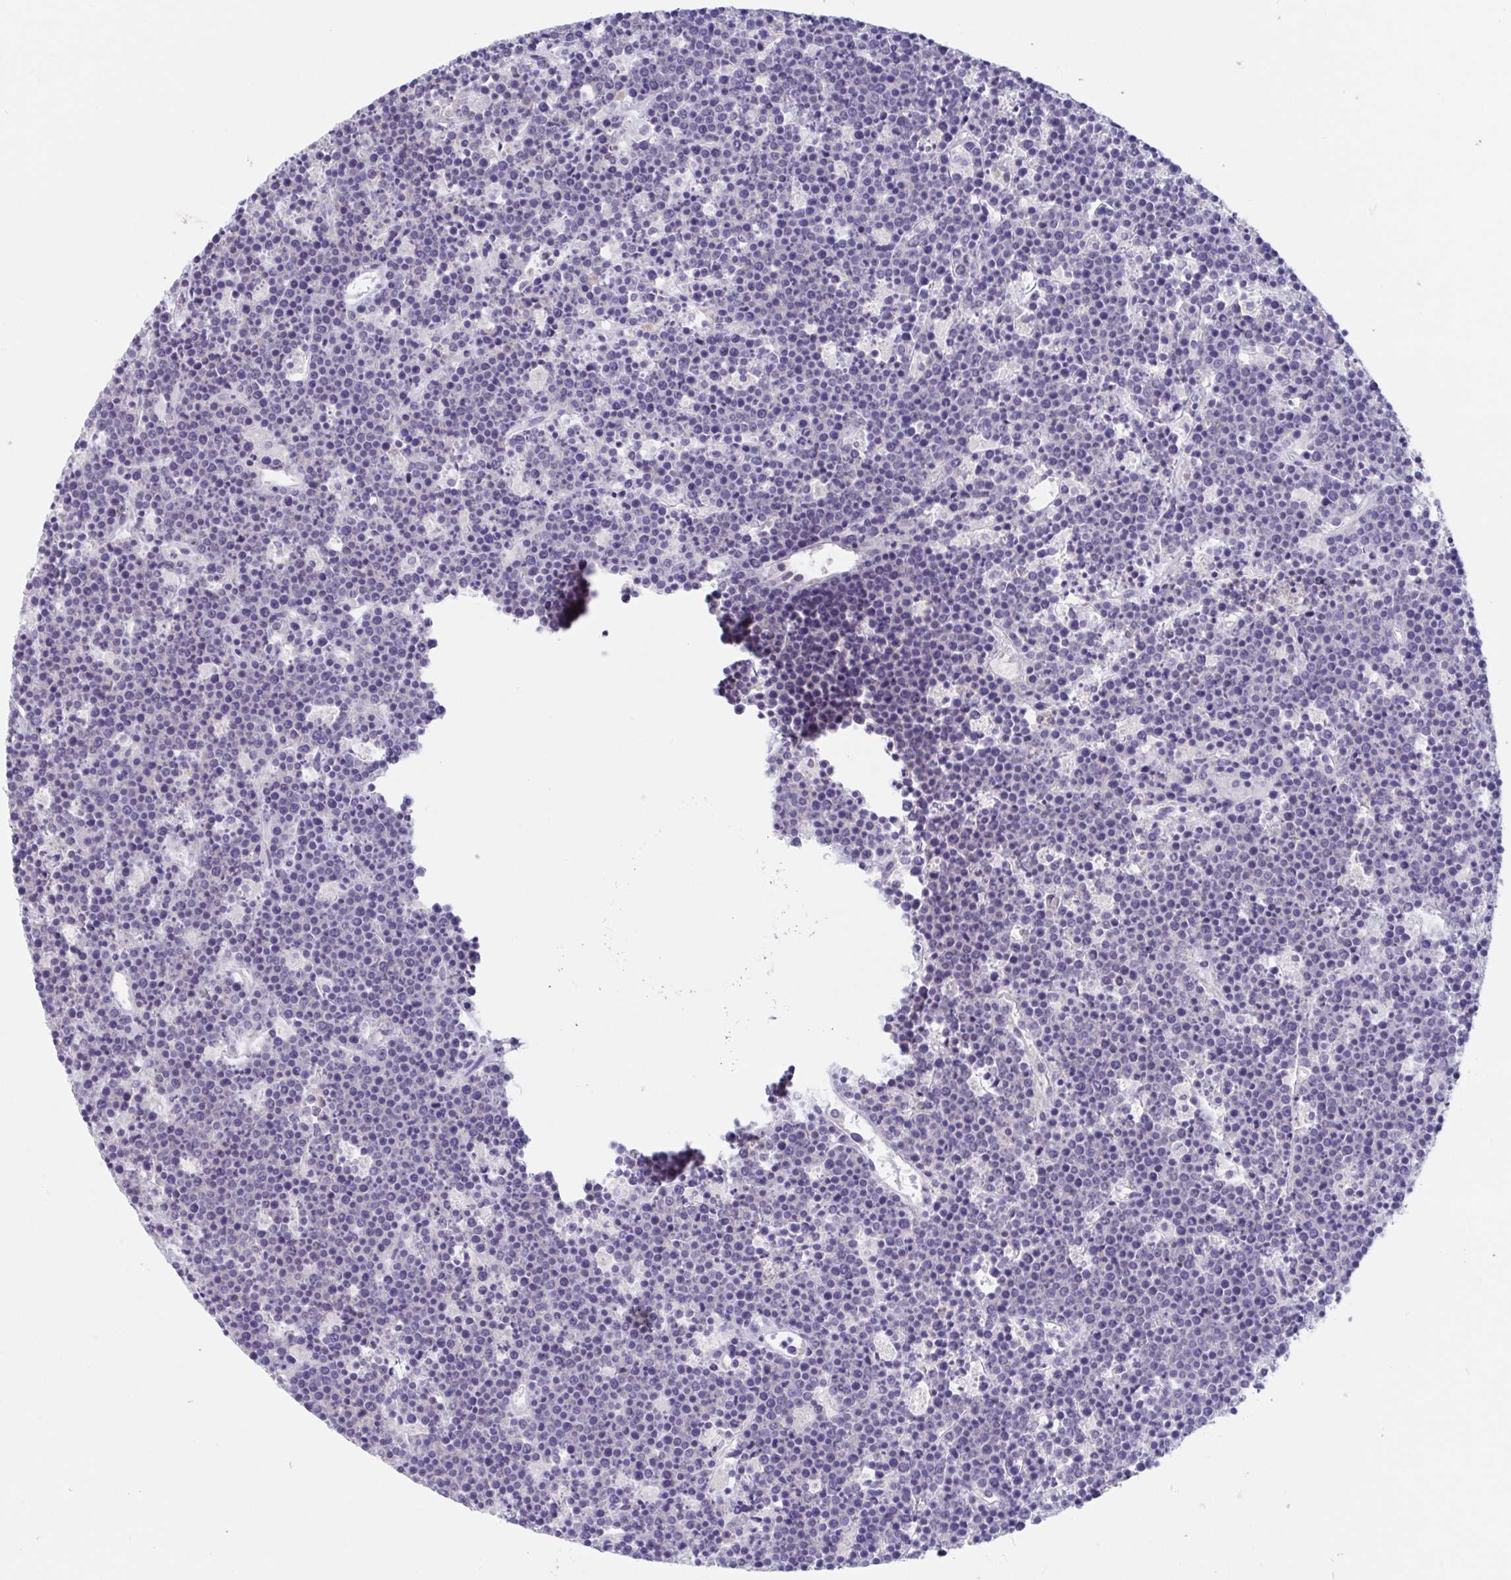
{"staining": {"intensity": "negative", "quantity": "none", "location": "none"}, "tissue": "lymphoma", "cell_type": "Tumor cells", "image_type": "cancer", "snomed": [{"axis": "morphology", "description": "Malignant lymphoma, non-Hodgkin's type, High grade"}, {"axis": "topography", "description": "Ovary"}], "caption": "IHC photomicrograph of high-grade malignant lymphoma, non-Hodgkin's type stained for a protein (brown), which displays no positivity in tumor cells.", "gene": "TEX12", "patient": {"sex": "female", "age": 56}}